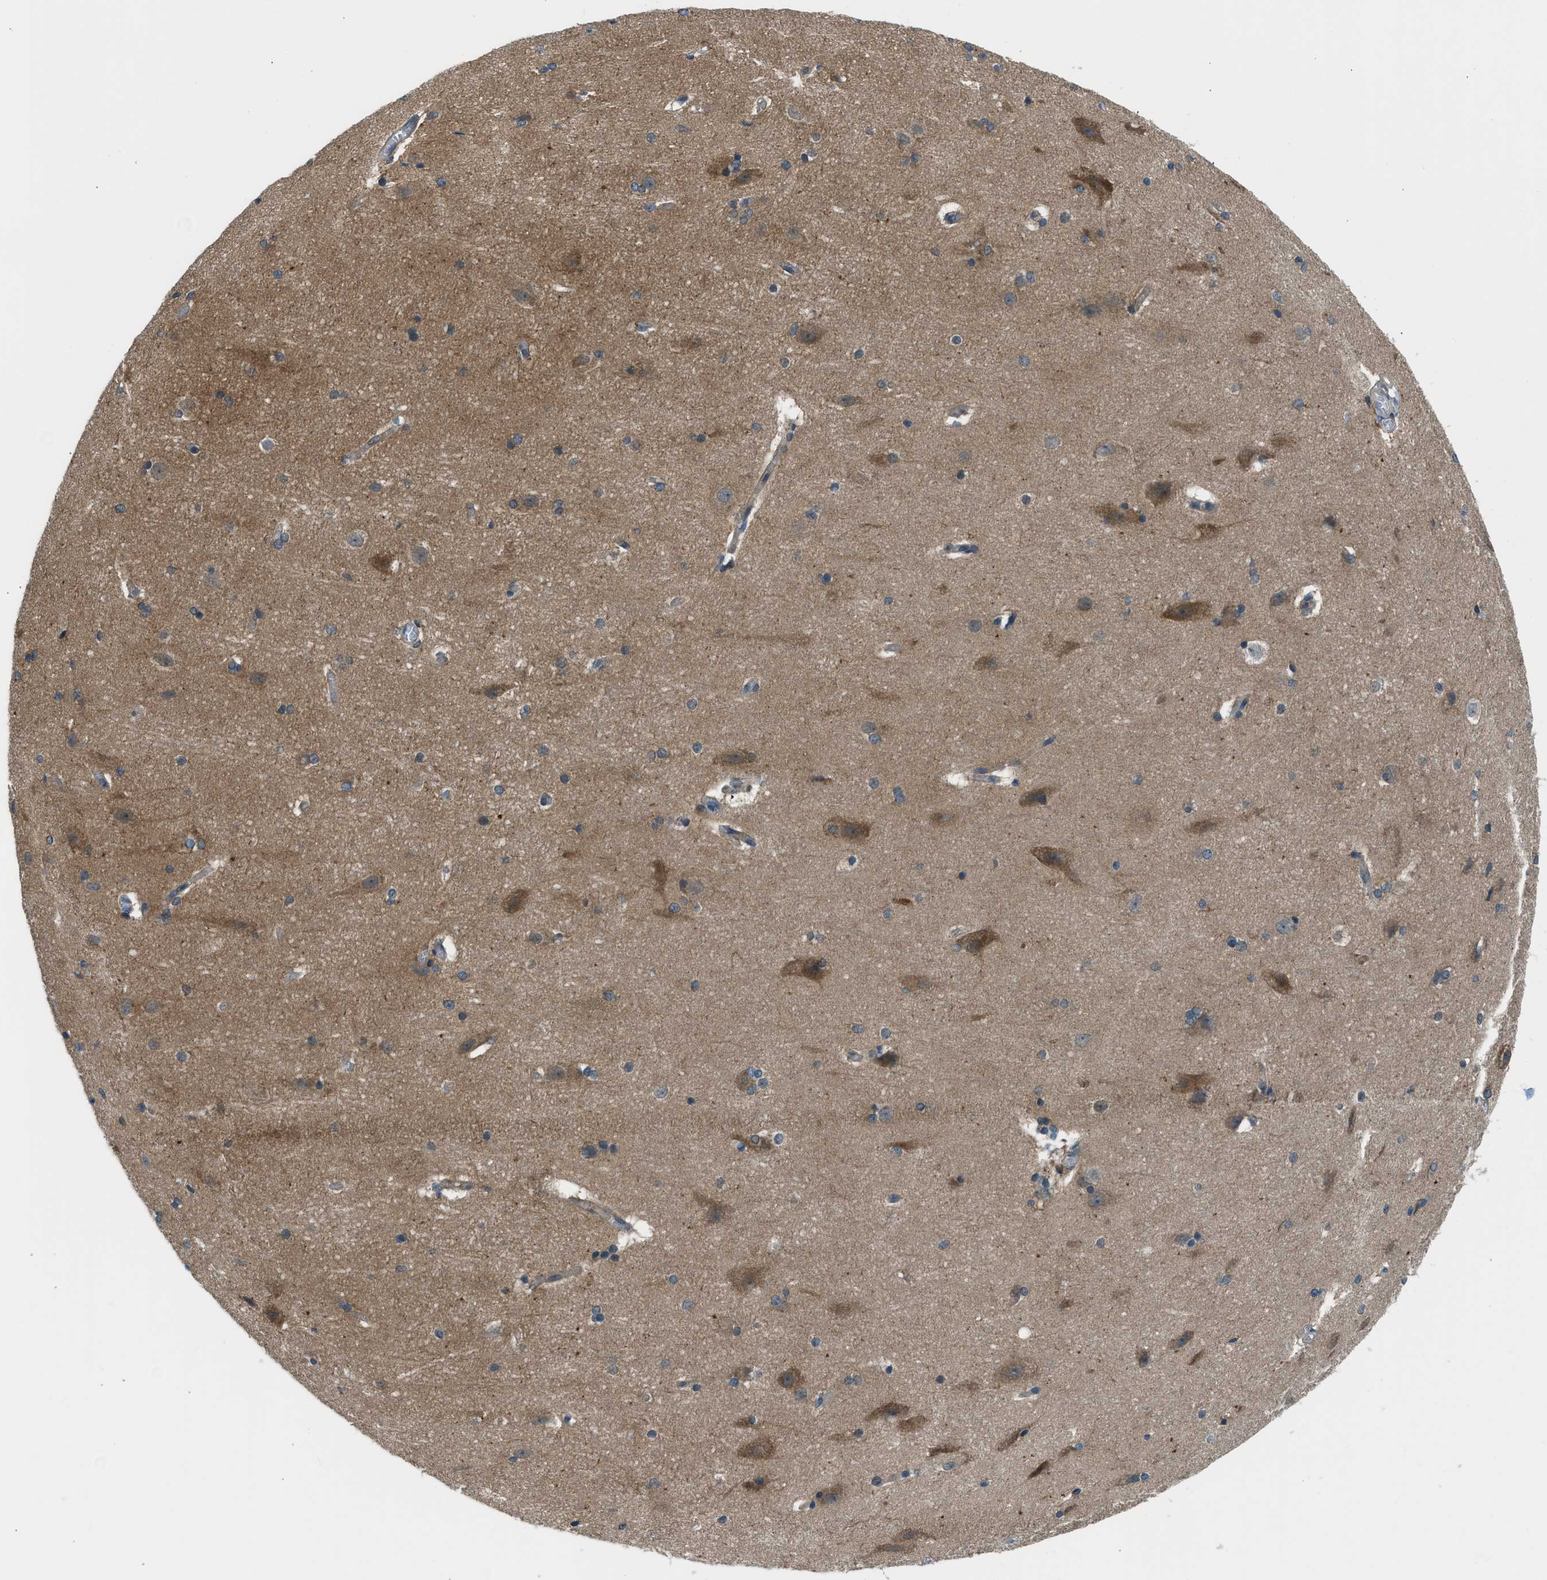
{"staining": {"intensity": "weak", "quantity": "25%-75%", "location": "cytoplasmic/membranous"}, "tissue": "cerebral cortex", "cell_type": "Endothelial cells", "image_type": "normal", "snomed": [{"axis": "morphology", "description": "Normal tissue, NOS"}, {"axis": "topography", "description": "Cerebral cortex"}, {"axis": "topography", "description": "Hippocampus"}], "caption": "Immunohistochemistry (IHC) of benign cerebral cortex exhibits low levels of weak cytoplasmic/membranous staining in about 25%-75% of endothelial cells.", "gene": "EDARADD", "patient": {"sex": "female", "age": 19}}